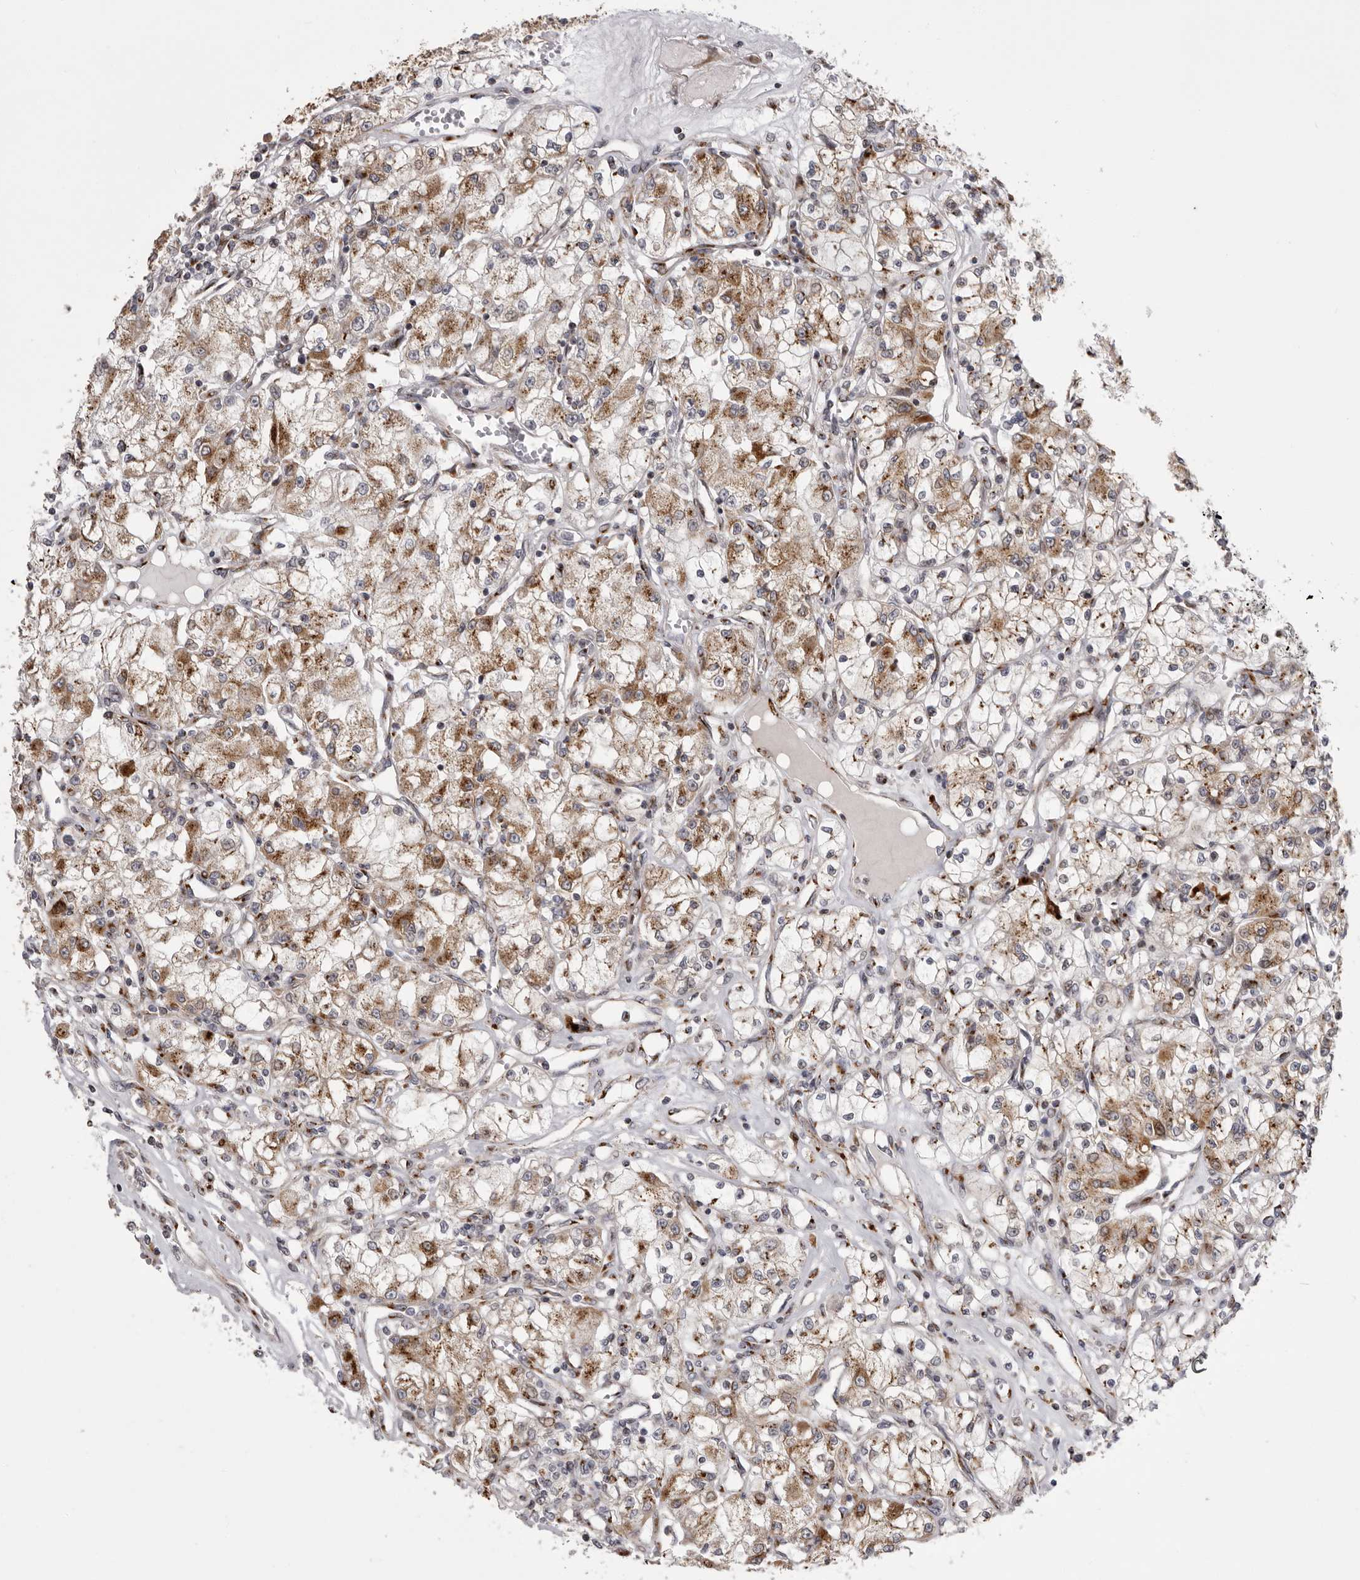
{"staining": {"intensity": "moderate", "quantity": ">75%", "location": "cytoplasmic/membranous"}, "tissue": "renal cancer", "cell_type": "Tumor cells", "image_type": "cancer", "snomed": [{"axis": "morphology", "description": "Adenocarcinoma, NOS"}, {"axis": "topography", "description": "Kidney"}], "caption": "Renal cancer stained with DAB IHC demonstrates medium levels of moderate cytoplasmic/membranous positivity in about >75% of tumor cells.", "gene": "WDR47", "patient": {"sex": "female", "age": 59}}